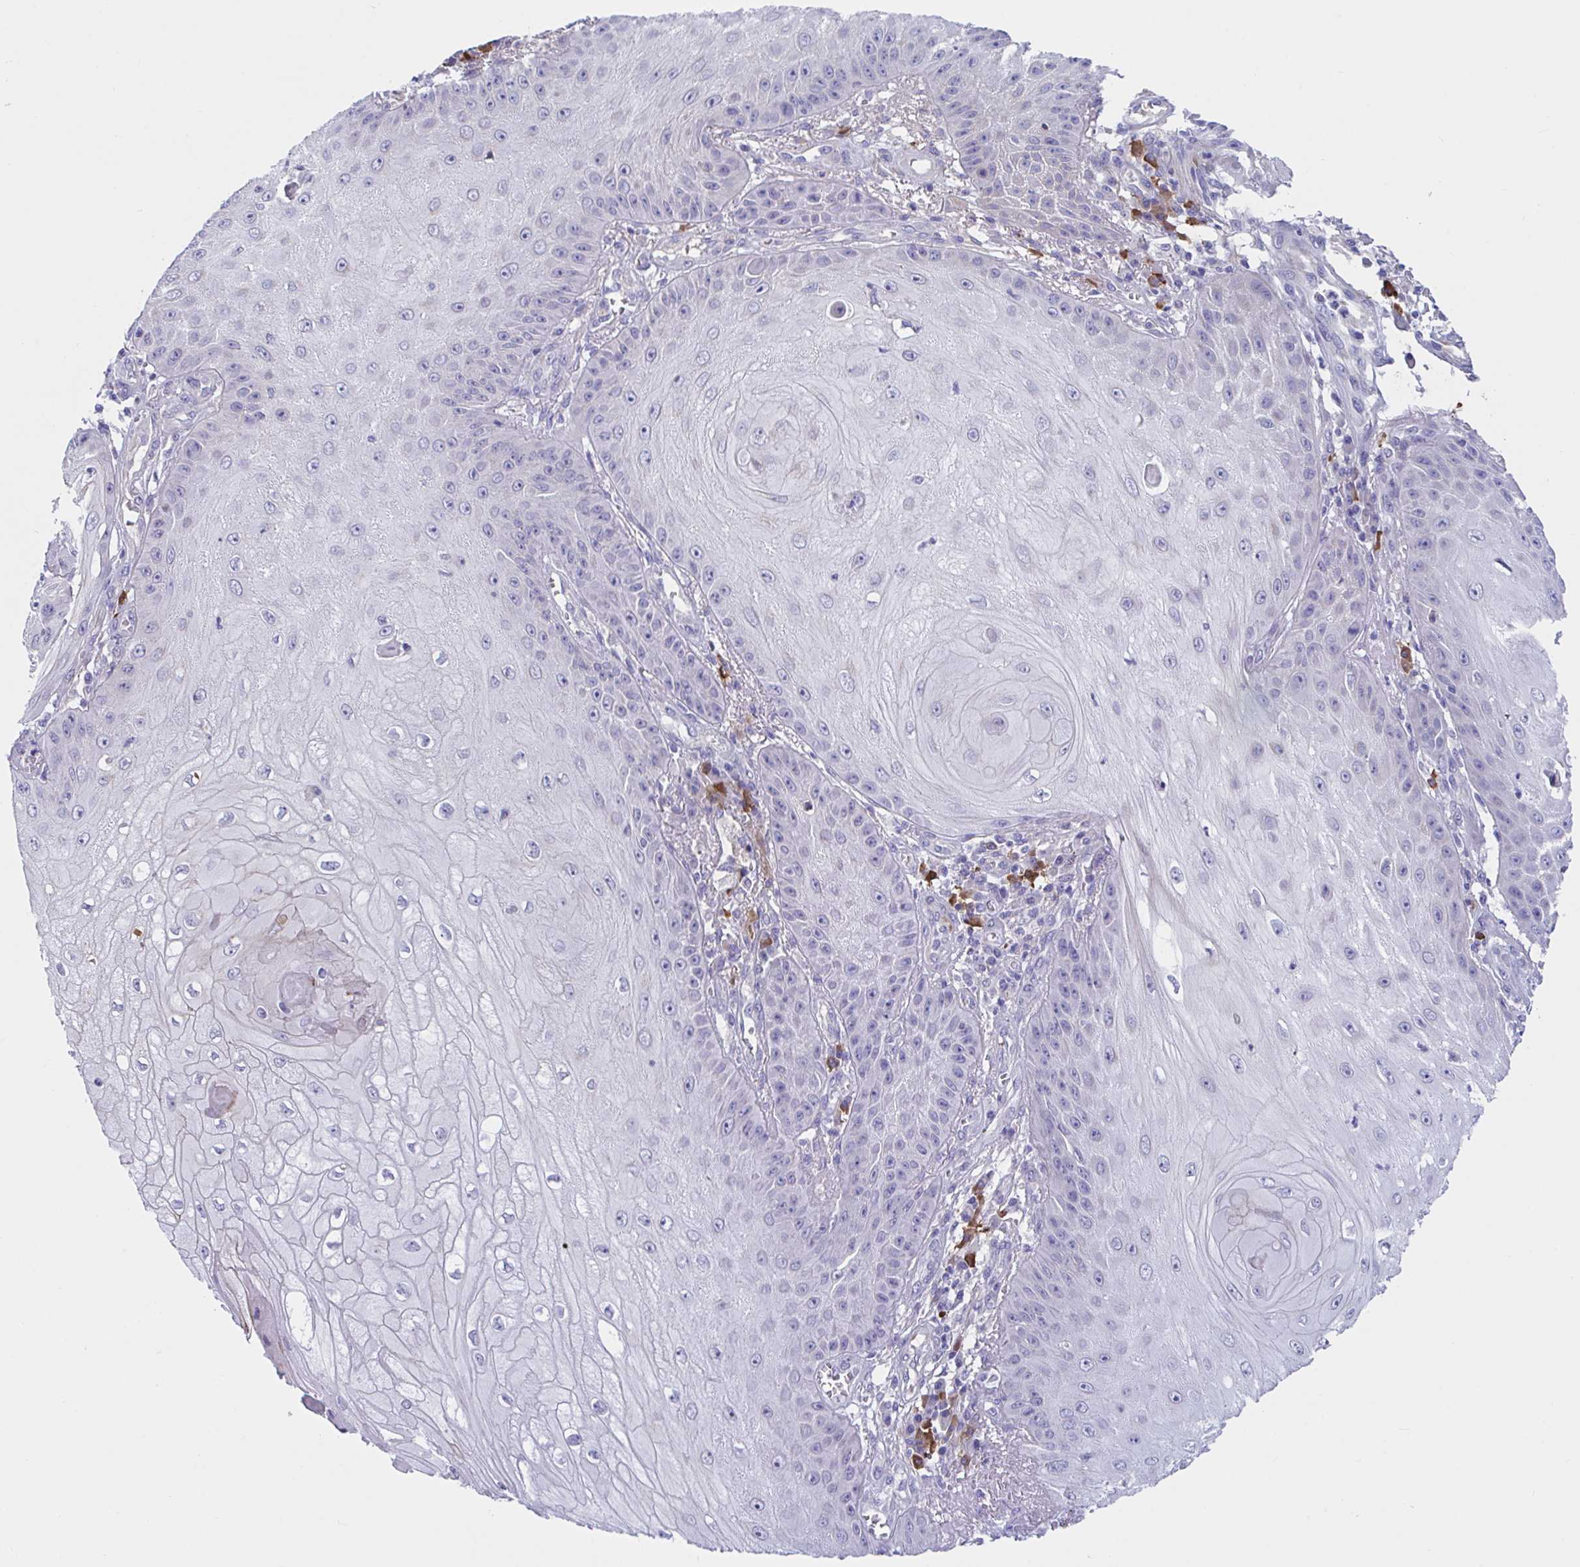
{"staining": {"intensity": "negative", "quantity": "none", "location": "none"}, "tissue": "skin cancer", "cell_type": "Tumor cells", "image_type": "cancer", "snomed": [{"axis": "morphology", "description": "Squamous cell carcinoma, NOS"}, {"axis": "topography", "description": "Skin"}], "caption": "DAB (3,3'-diaminobenzidine) immunohistochemical staining of human skin squamous cell carcinoma demonstrates no significant expression in tumor cells.", "gene": "MS4A14", "patient": {"sex": "male", "age": 70}}